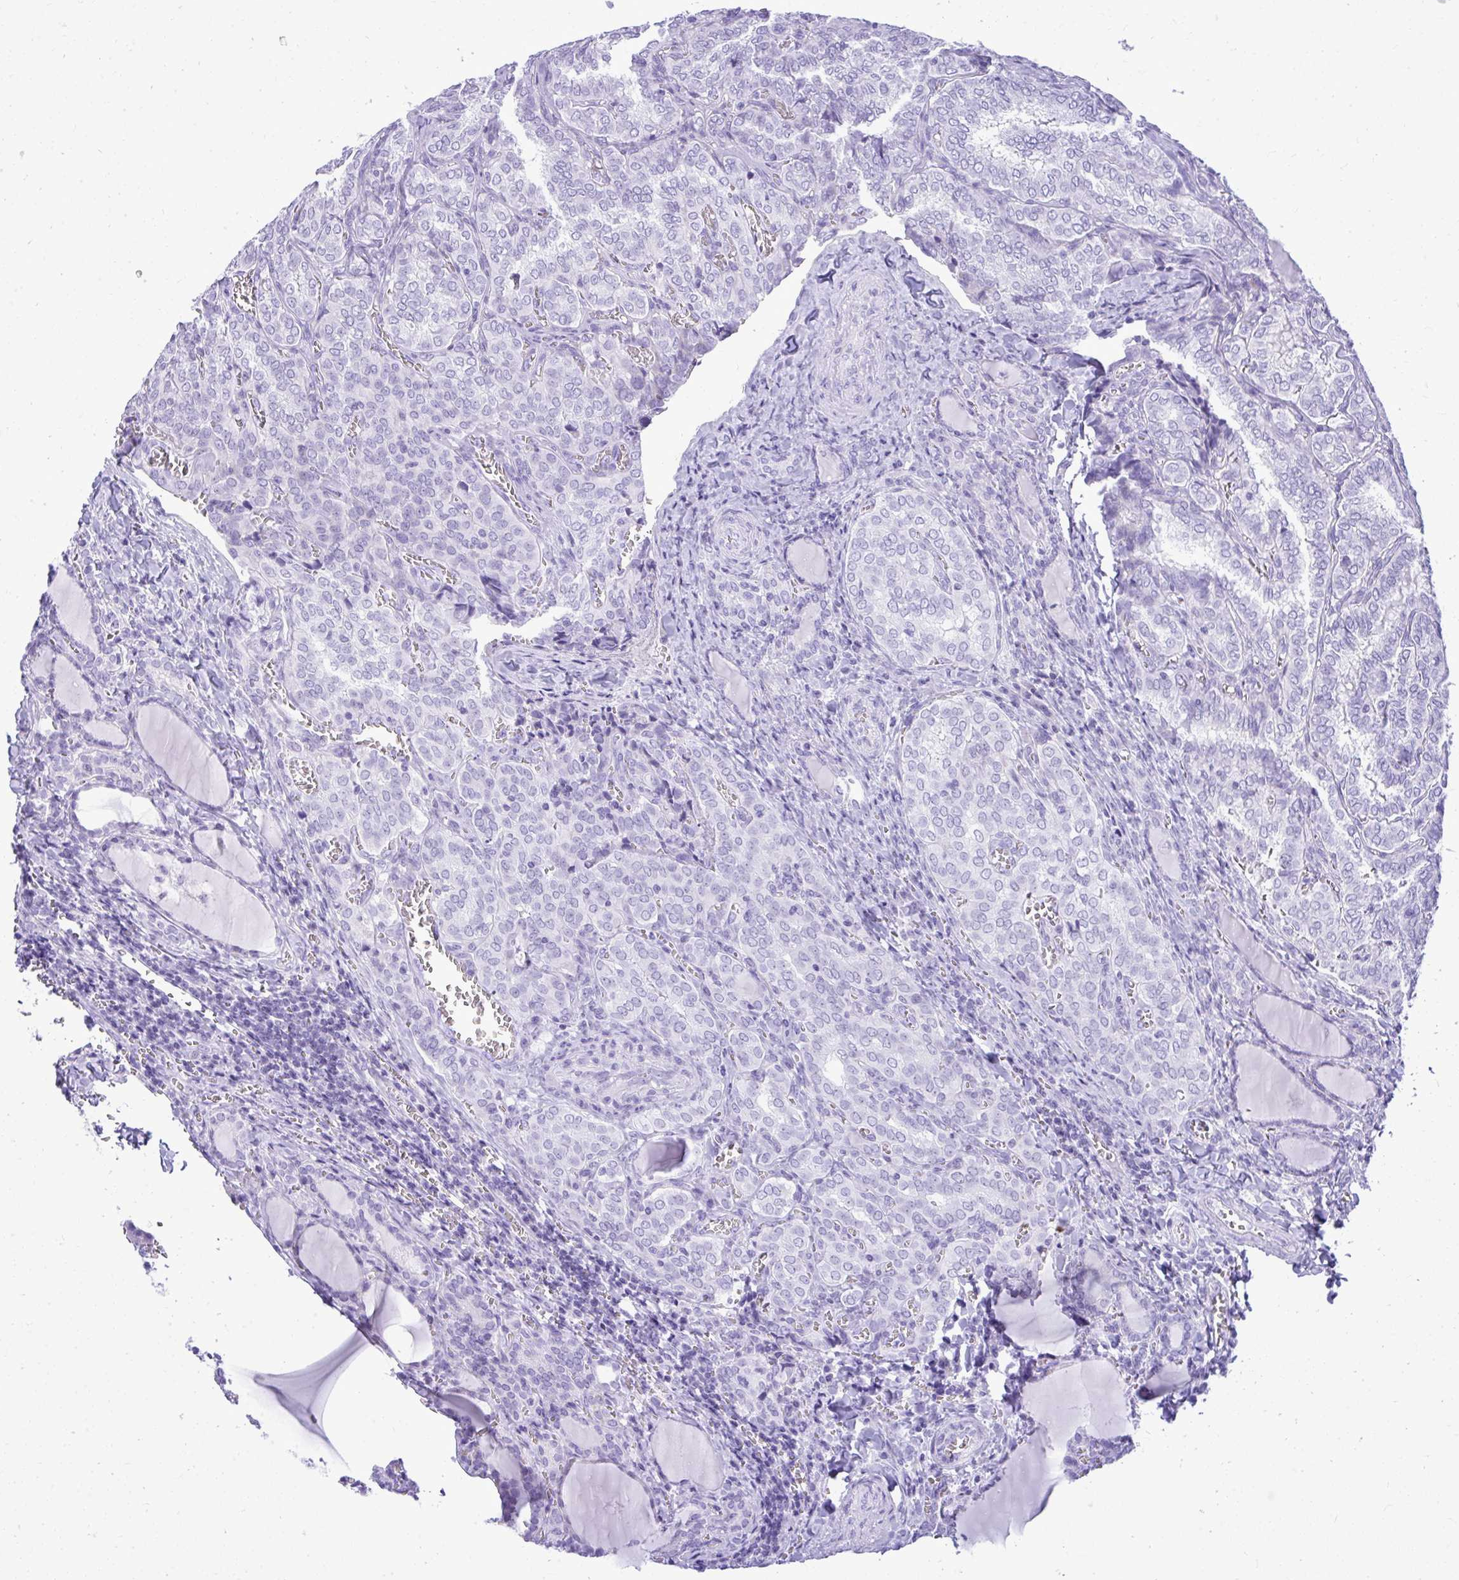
{"staining": {"intensity": "negative", "quantity": "none", "location": "none"}, "tissue": "thyroid cancer", "cell_type": "Tumor cells", "image_type": "cancer", "snomed": [{"axis": "morphology", "description": "Papillary adenocarcinoma, NOS"}, {"axis": "topography", "description": "Thyroid gland"}], "caption": "The image exhibits no significant positivity in tumor cells of thyroid cancer (papillary adenocarcinoma).", "gene": "RALYL", "patient": {"sex": "female", "age": 30}}